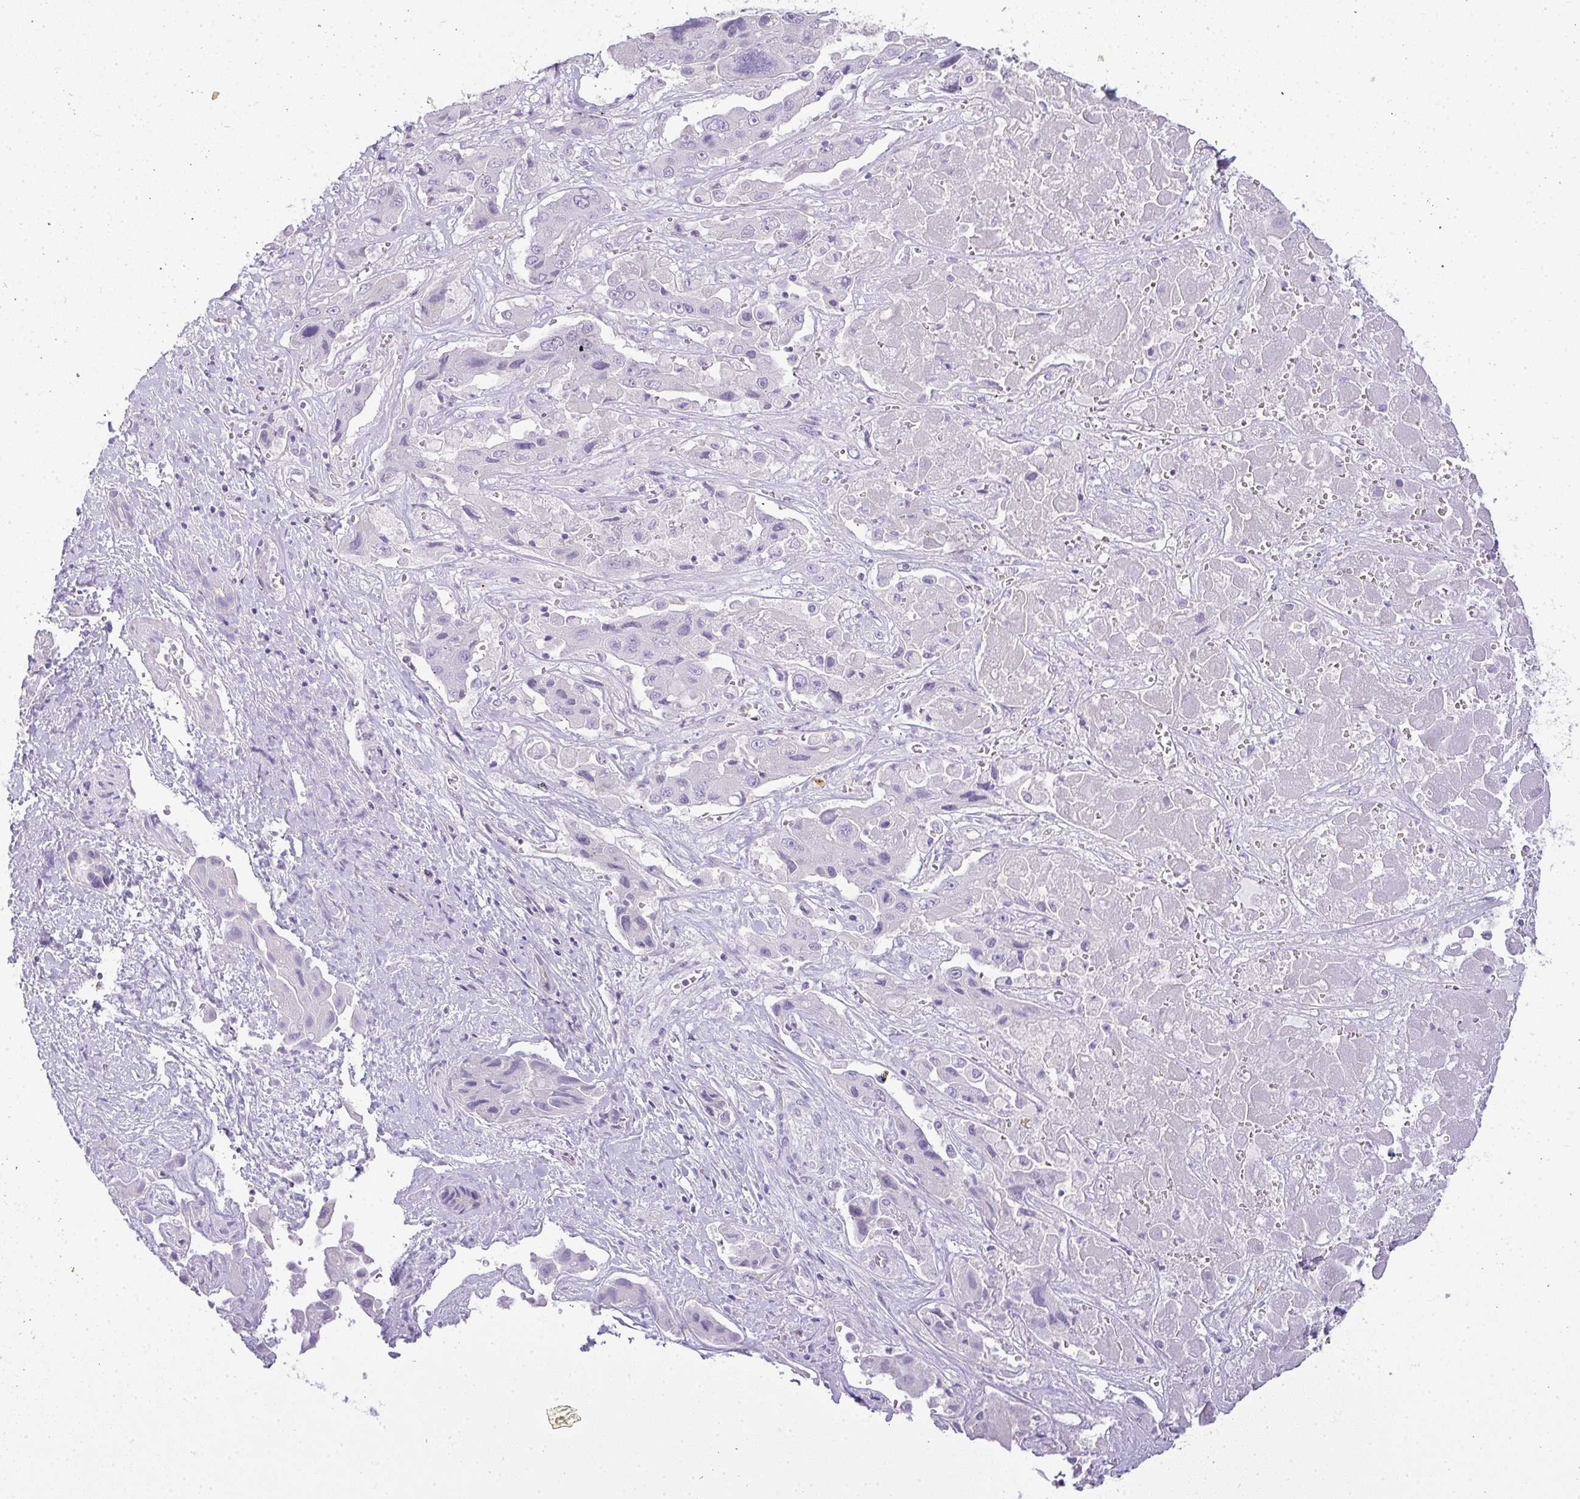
{"staining": {"intensity": "negative", "quantity": "none", "location": "none"}, "tissue": "liver cancer", "cell_type": "Tumor cells", "image_type": "cancer", "snomed": [{"axis": "morphology", "description": "Cholangiocarcinoma"}, {"axis": "topography", "description": "Liver"}], "caption": "The micrograph reveals no staining of tumor cells in liver cancer. Brightfield microscopy of immunohistochemistry (IHC) stained with DAB (brown) and hematoxylin (blue), captured at high magnification.", "gene": "LIPE", "patient": {"sex": "male", "age": 67}}